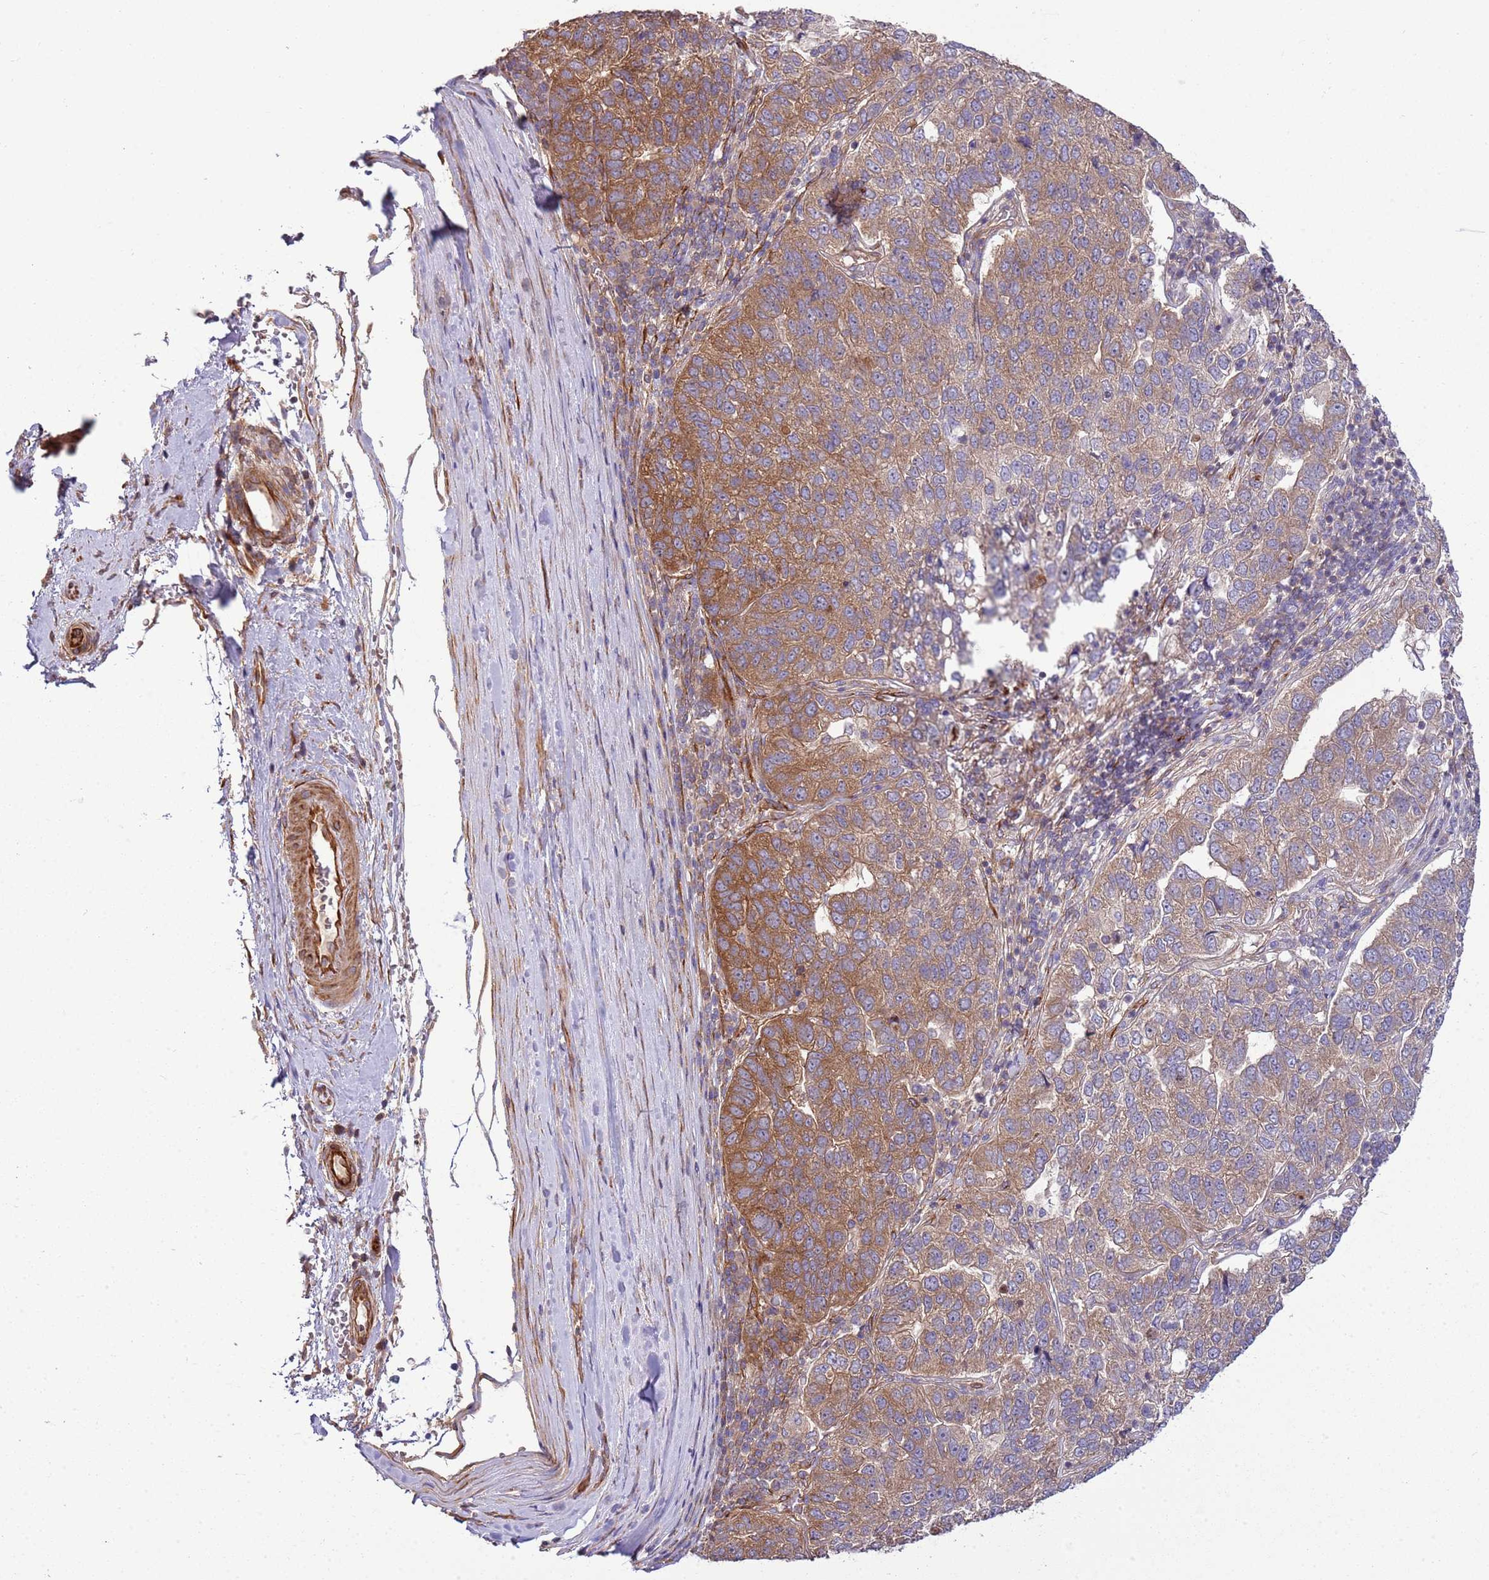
{"staining": {"intensity": "moderate", "quantity": "25%-75%", "location": "cytoplasmic/membranous"}, "tissue": "pancreatic cancer", "cell_type": "Tumor cells", "image_type": "cancer", "snomed": [{"axis": "morphology", "description": "Adenocarcinoma, NOS"}, {"axis": "topography", "description": "Pancreas"}], "caption": "This image exhibits immunohistochemistry staining of human pancreatic cancer (adenocarcinoma), with medium moderate cytoplasmic/membranous positivity in approximately 25%-75% of tumor cells.", "gene": "GNL1", "patient": {"sex": "female", "age": 61}}